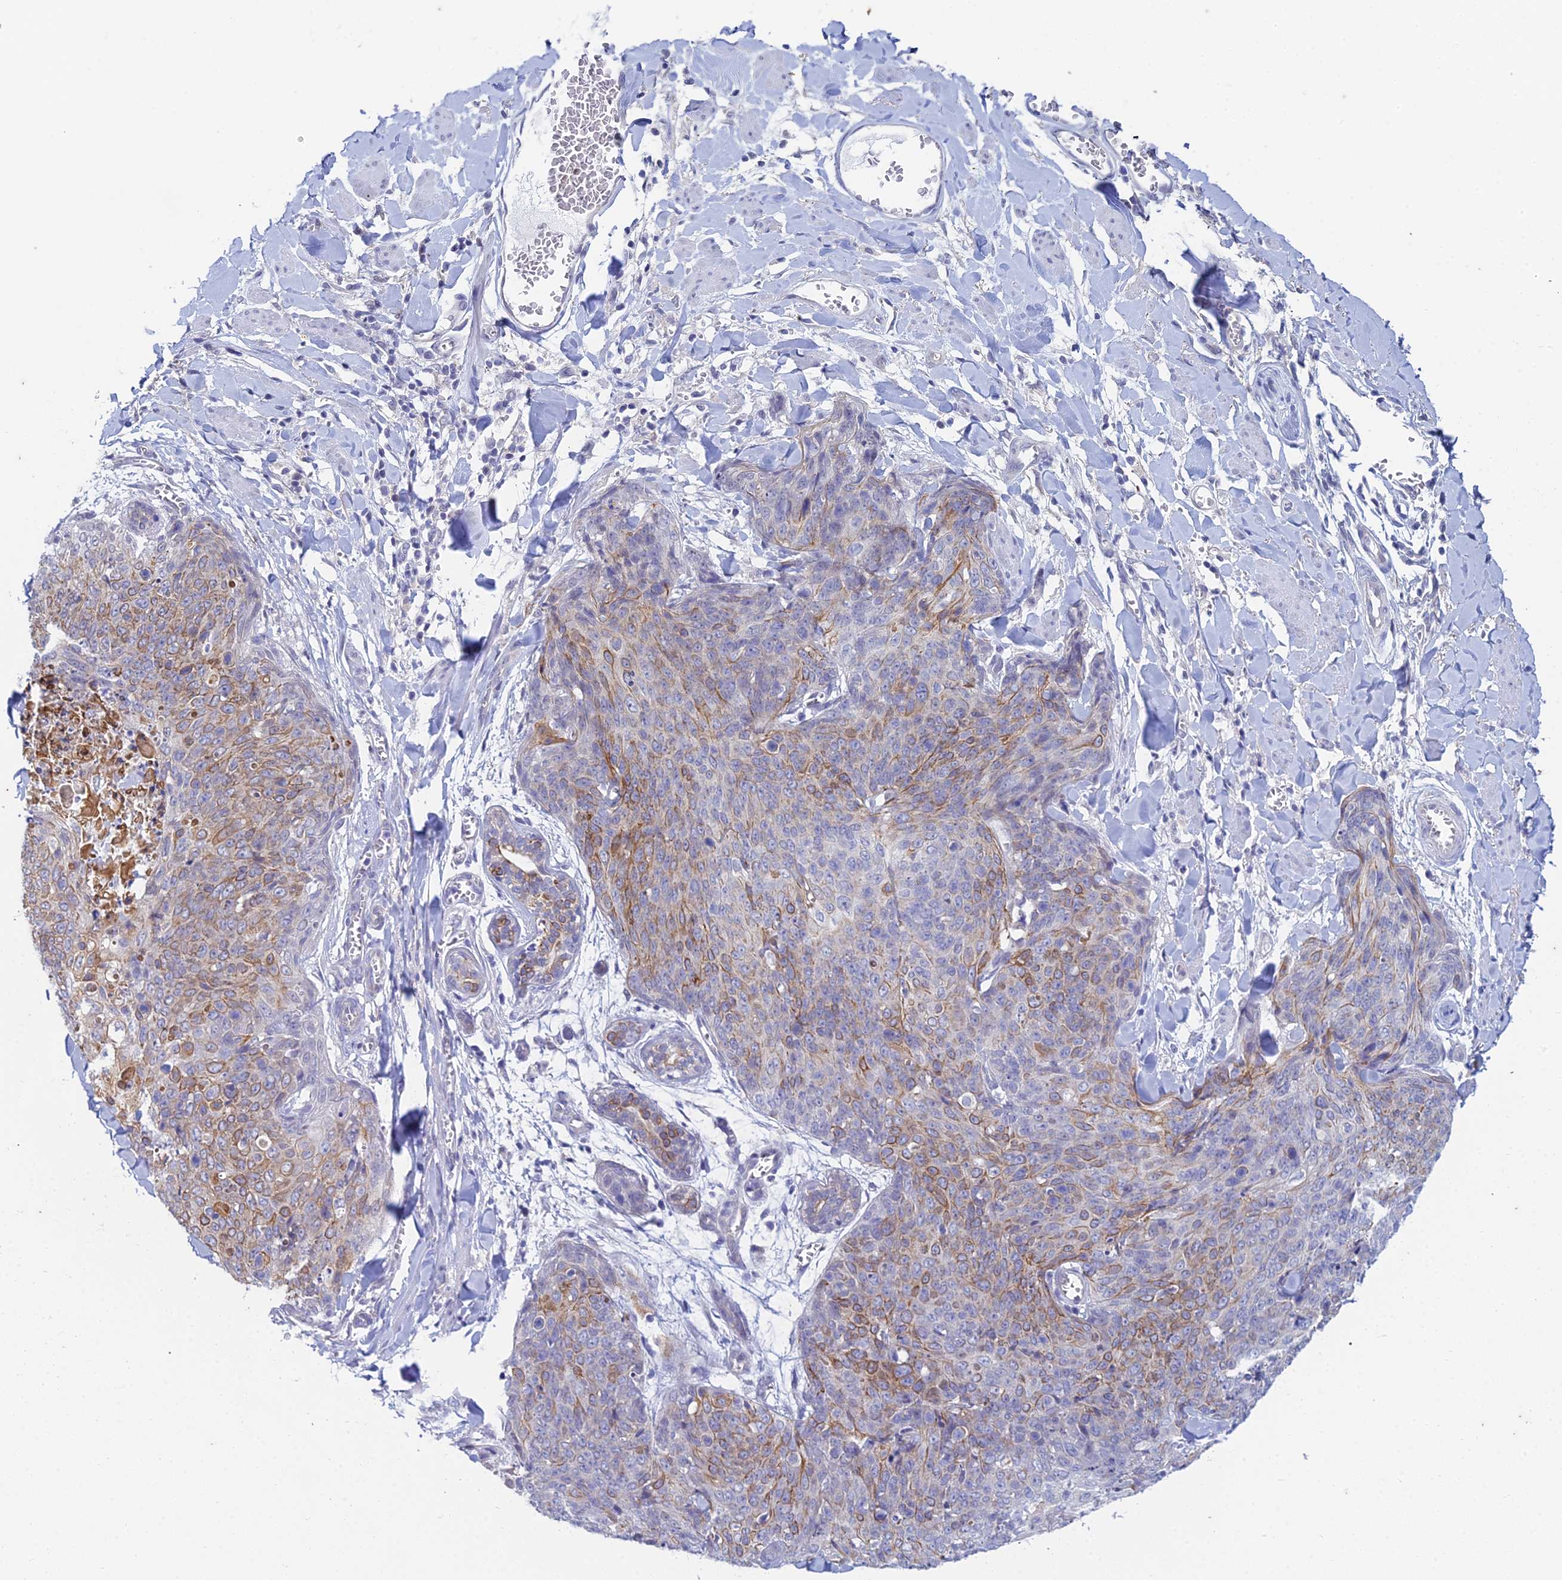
{"staining": {"intensity": "moderate", "quantity": "25%-75%", "location": "cytoplasmic/membranous"}, "tissue": "skin cancer", "cell_type": "Tumor cells", "image_type": "cancer", "snomed": [{"axis": "morphology", "description": "Squamous cell carcinoma, NOS"}, {"axis": "topography", "description": "Skin"}, {"axis": "topography", "description": "Vulva"}], "caption": "Tumor cells exhibit medium levels of moderate cytoplasmic/membranous expression in about 25%-75% of cells in human skin cancer.", "gene": "EEF2KMT", "patient": {"sex": "female", "age": 85}}